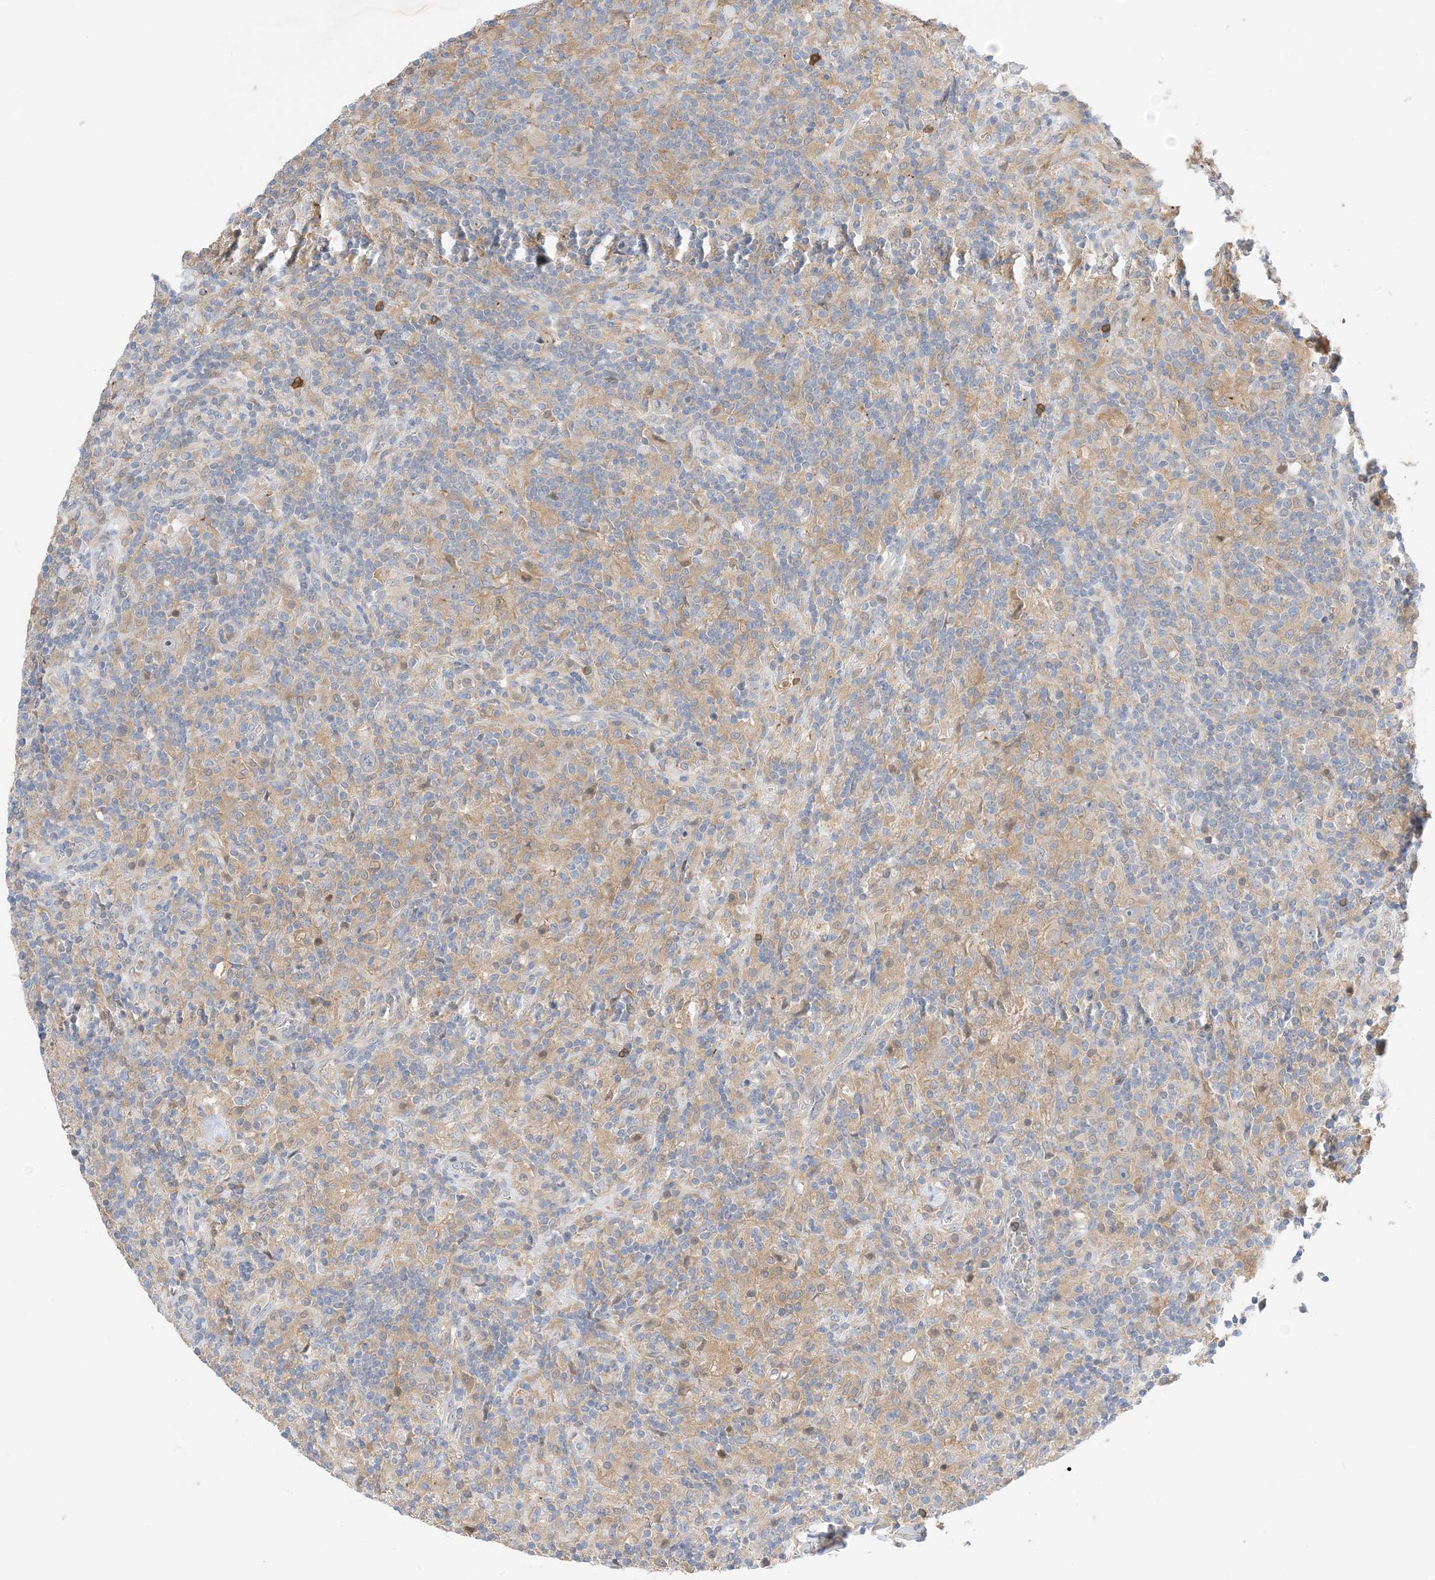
{"staining": {"intensity": "negative", "quantity": "none", "location": "none"}, "tissue": "lymphoma", "cell_type": "Tumor cells", "image_type": "cancer", "snomed": [{"axis": "morphology", "description": "Hodgkin's disease, NOS"}, {"axis": "topography", "description": "Lymph node"}], "caption": "Immunohistochemistry of human Hodgkin's disease demonstrates no positivity in tumor cells.", "gene": "KIFBP", "patient": {"sex": "male", "age": 70}}